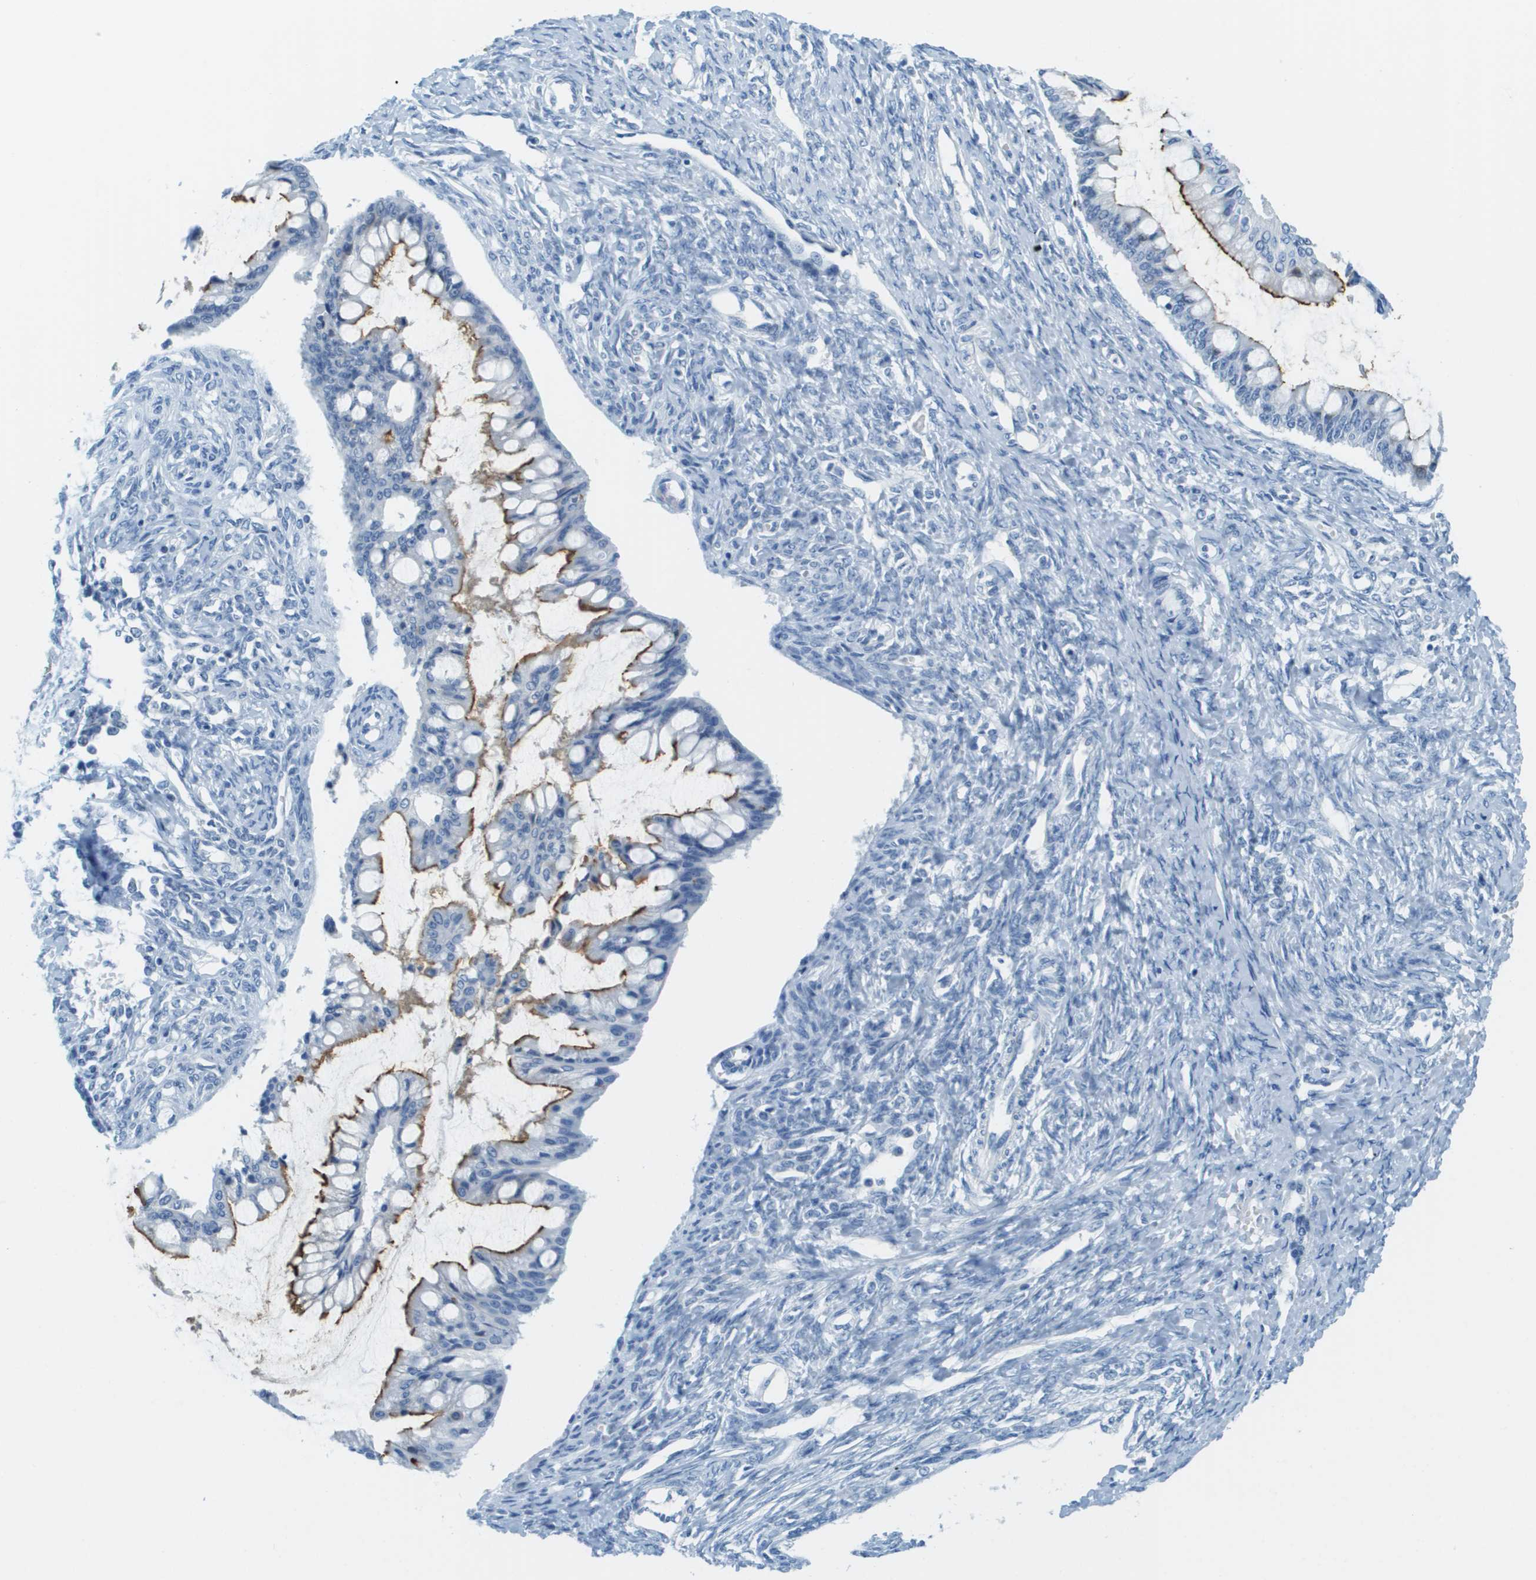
{"staining": {"intensity": "moderate", "quantity": "25%-75%", "location": "cytoplasmic/membranous"}, "tissue": "ovarian cancer", "cell_type": "Tumor cells", "image_type": "cancer", "snomed": [{"axis": "morphology", "description": "Cystadenocarcinoma, mucinous, NOS"}, {"axis": "topography", "description": "Ovary"}], "caption": "An immunohistochemistry (IHC) photomicrograph of tumor tissue is shown. Protein staining in brown highlights moderate cytoplasmic/membranous positivity in ovarian cancer within tumor cells.", "gene": "CDHR2", "patient": {"sex": "female", "age": 73}}